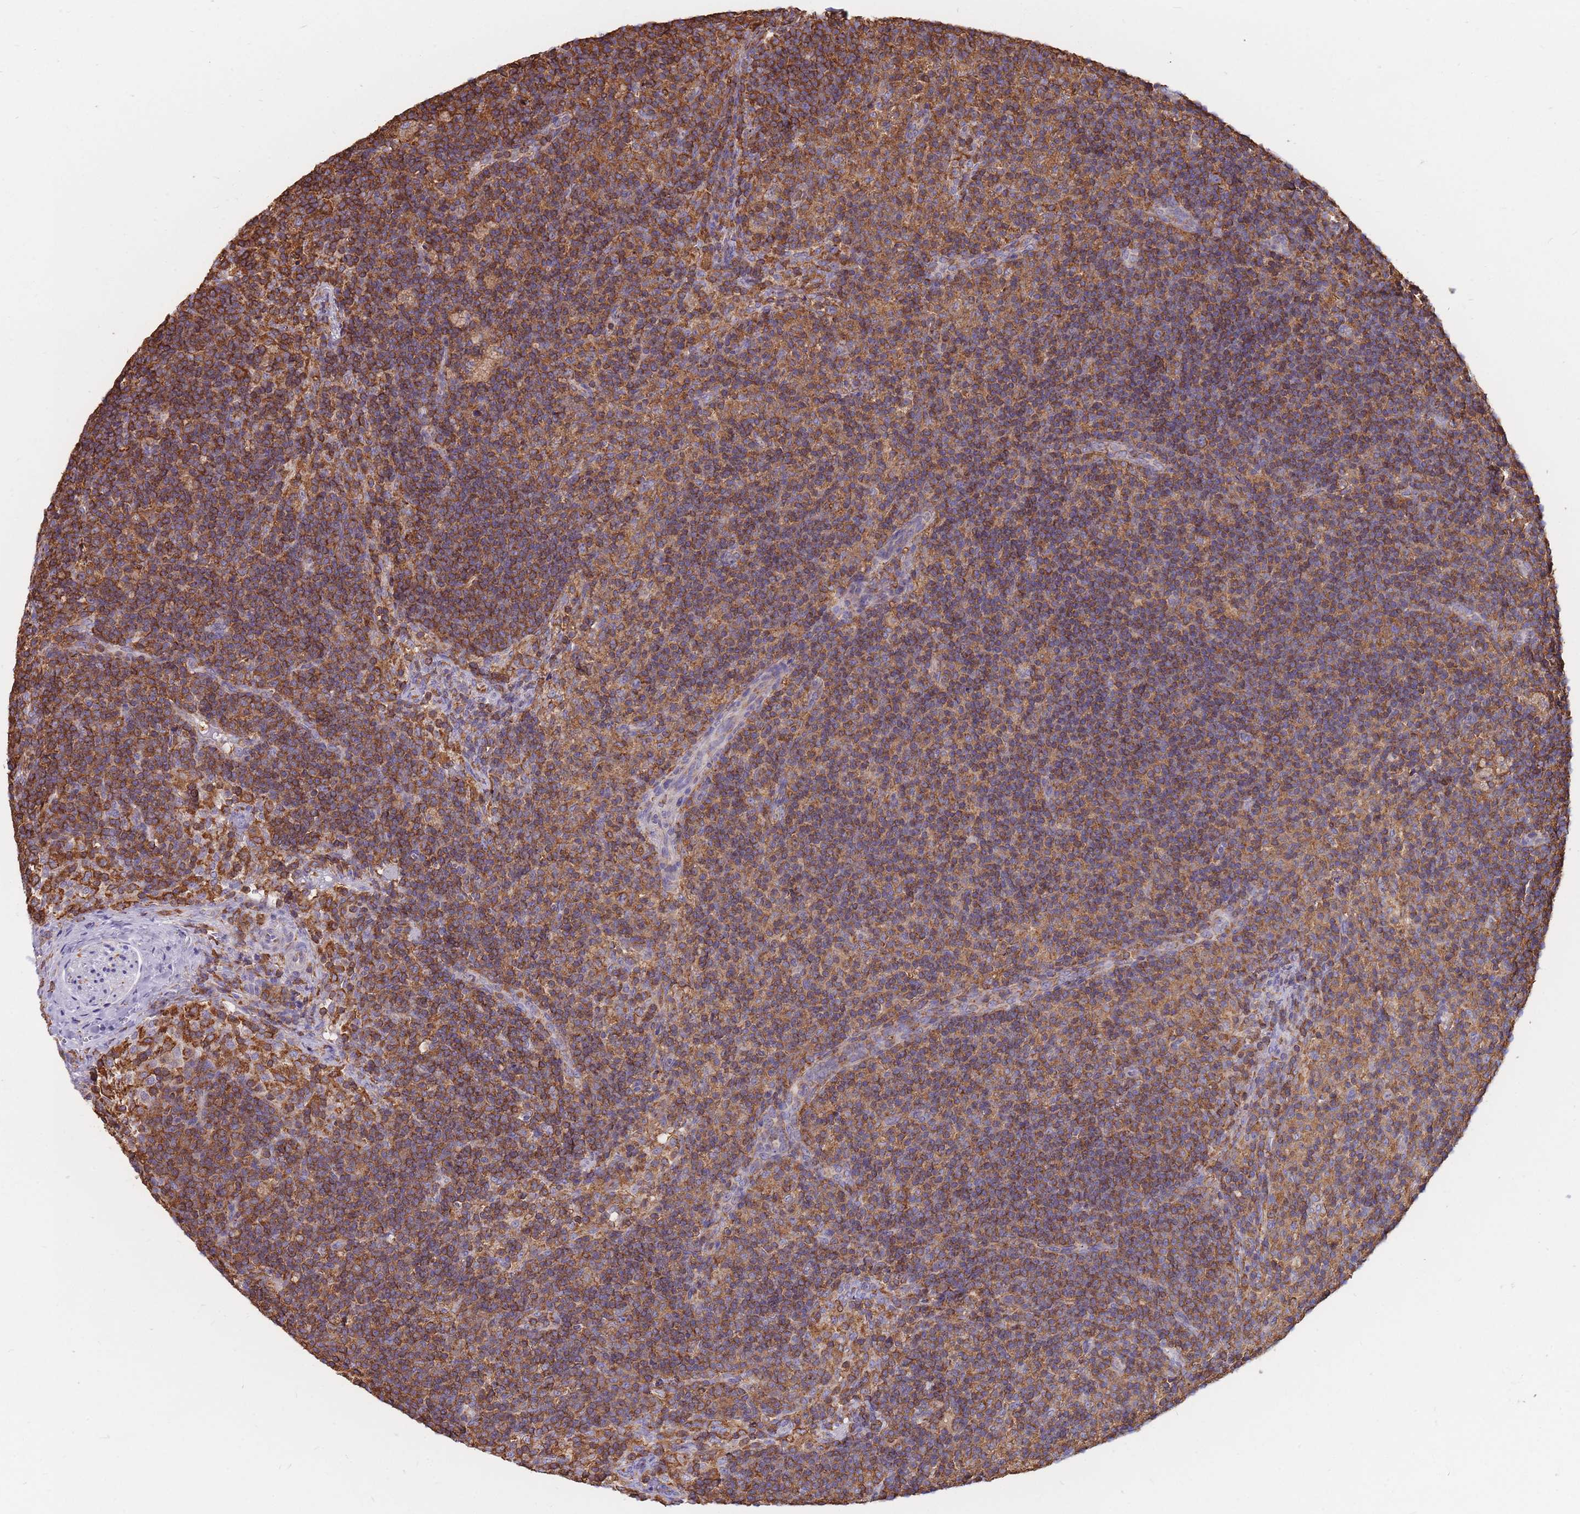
{"staining": {"intensity": "moderate", "quantity": "25%-75%", "location": "cytoplasmic/membranous"}, "tissue": "lymph node", "cell_type": "Non-germinal center cells", "image_type": "normal", "snomed": [{"axis": "morphology", "description": "Normal tissue, NOS"}, {"axis": "topography", "description": "Lymph node"}], "caption": "Non-germinal center cells exhibit moderate cytoplasmic/membranous positivity in about 25%-75% of cells in benign lymph node. The protein of interest is stained brown, and the nuclei are stained in blue (DAB IHC with brightfield microscopy, high magnification).", "gene": "MRPL54", "patient": {"sex": "female", "age": 30}}